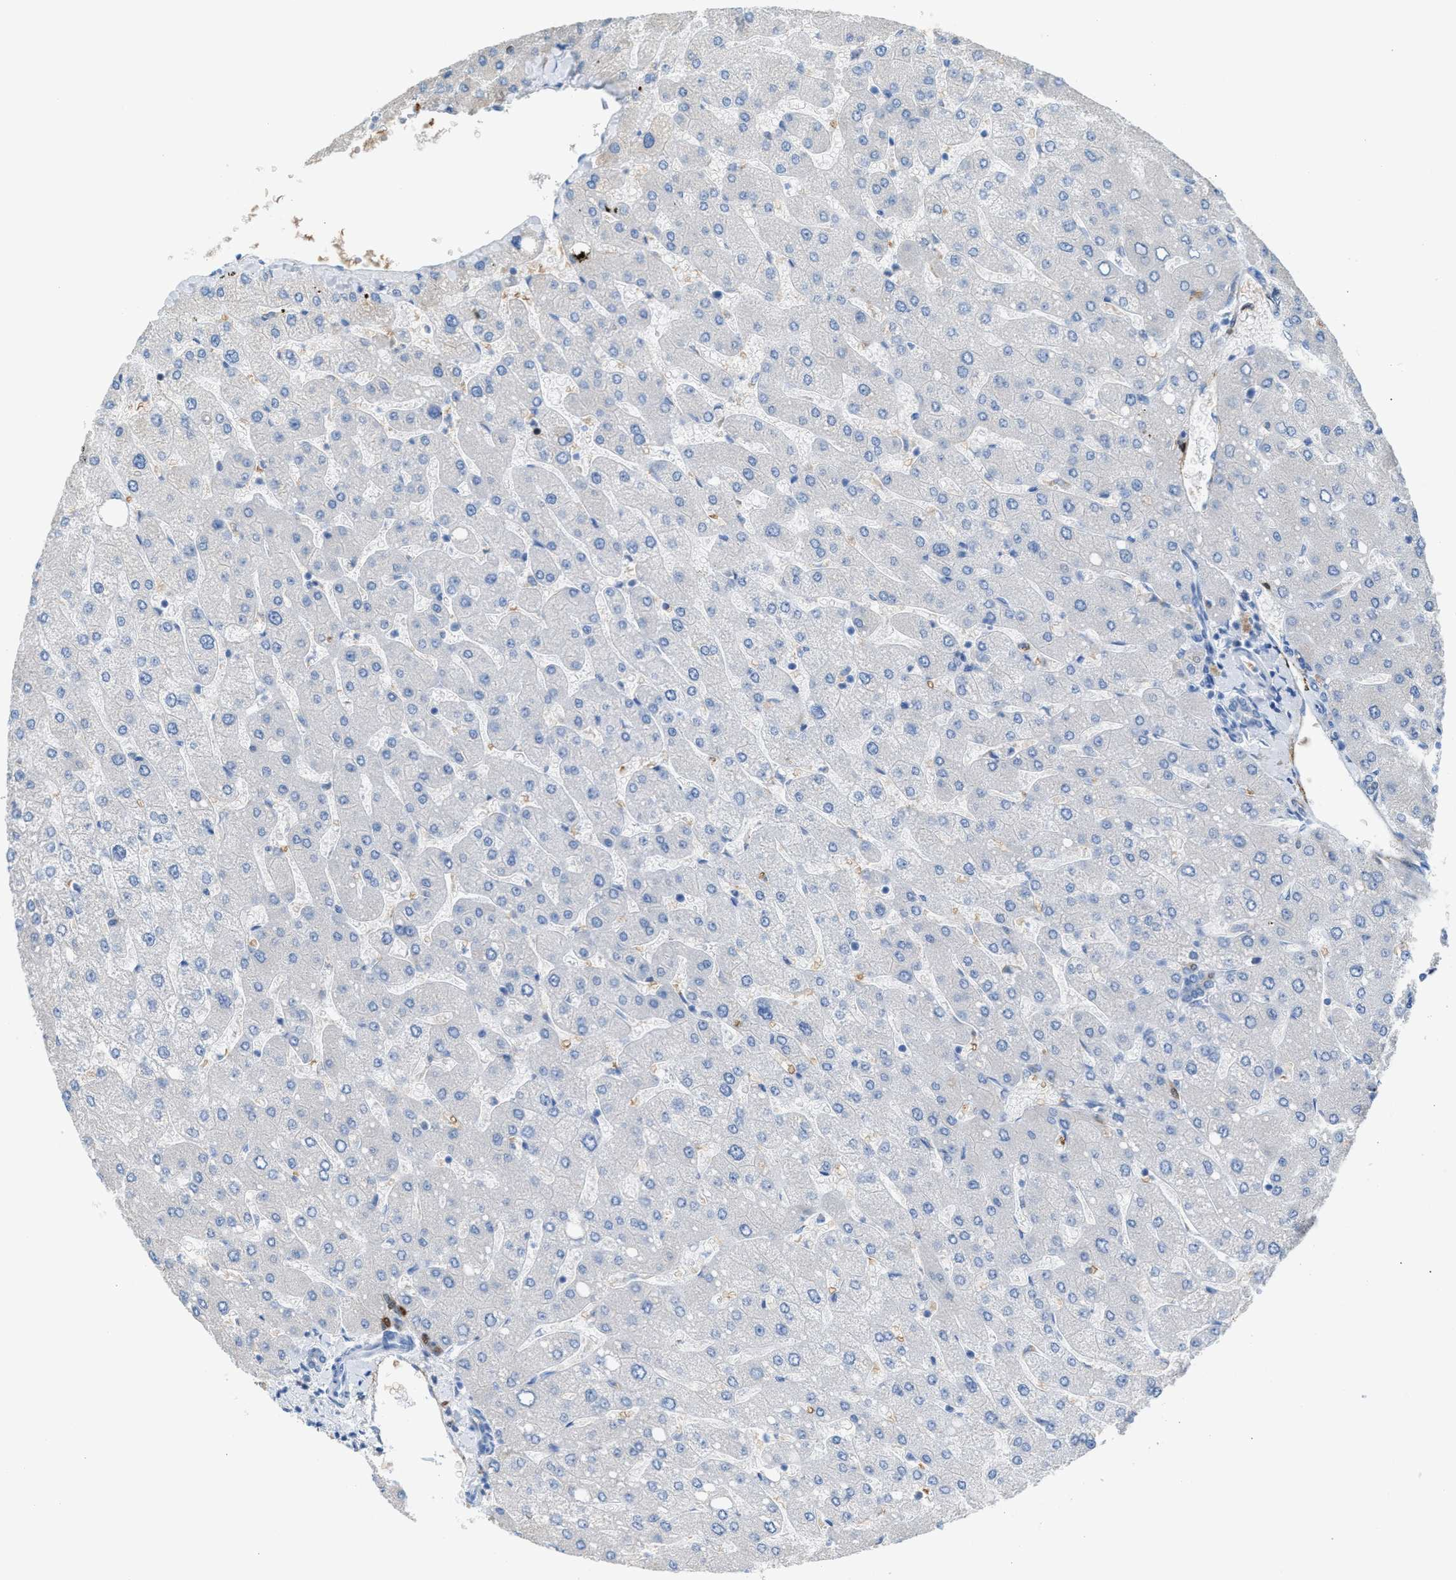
{"staining": {"intensity": "negative", "quantity": "none", "location": "none"}, "tissue": "liver", "cell_type": "Cholangiocytes", "image_type": "normal", "snomed": [{"axis": "morphology", "description": "Normal tissue, NOS"}, {"axis": "topography", "description": "Liver"}], "caption": "DAB immunohistochemical staining of unremarkable liver demonstrates no significant expression in cholangiocytes.", "gene": "CA3", "patient": {"sex": "male", "age": 55}}